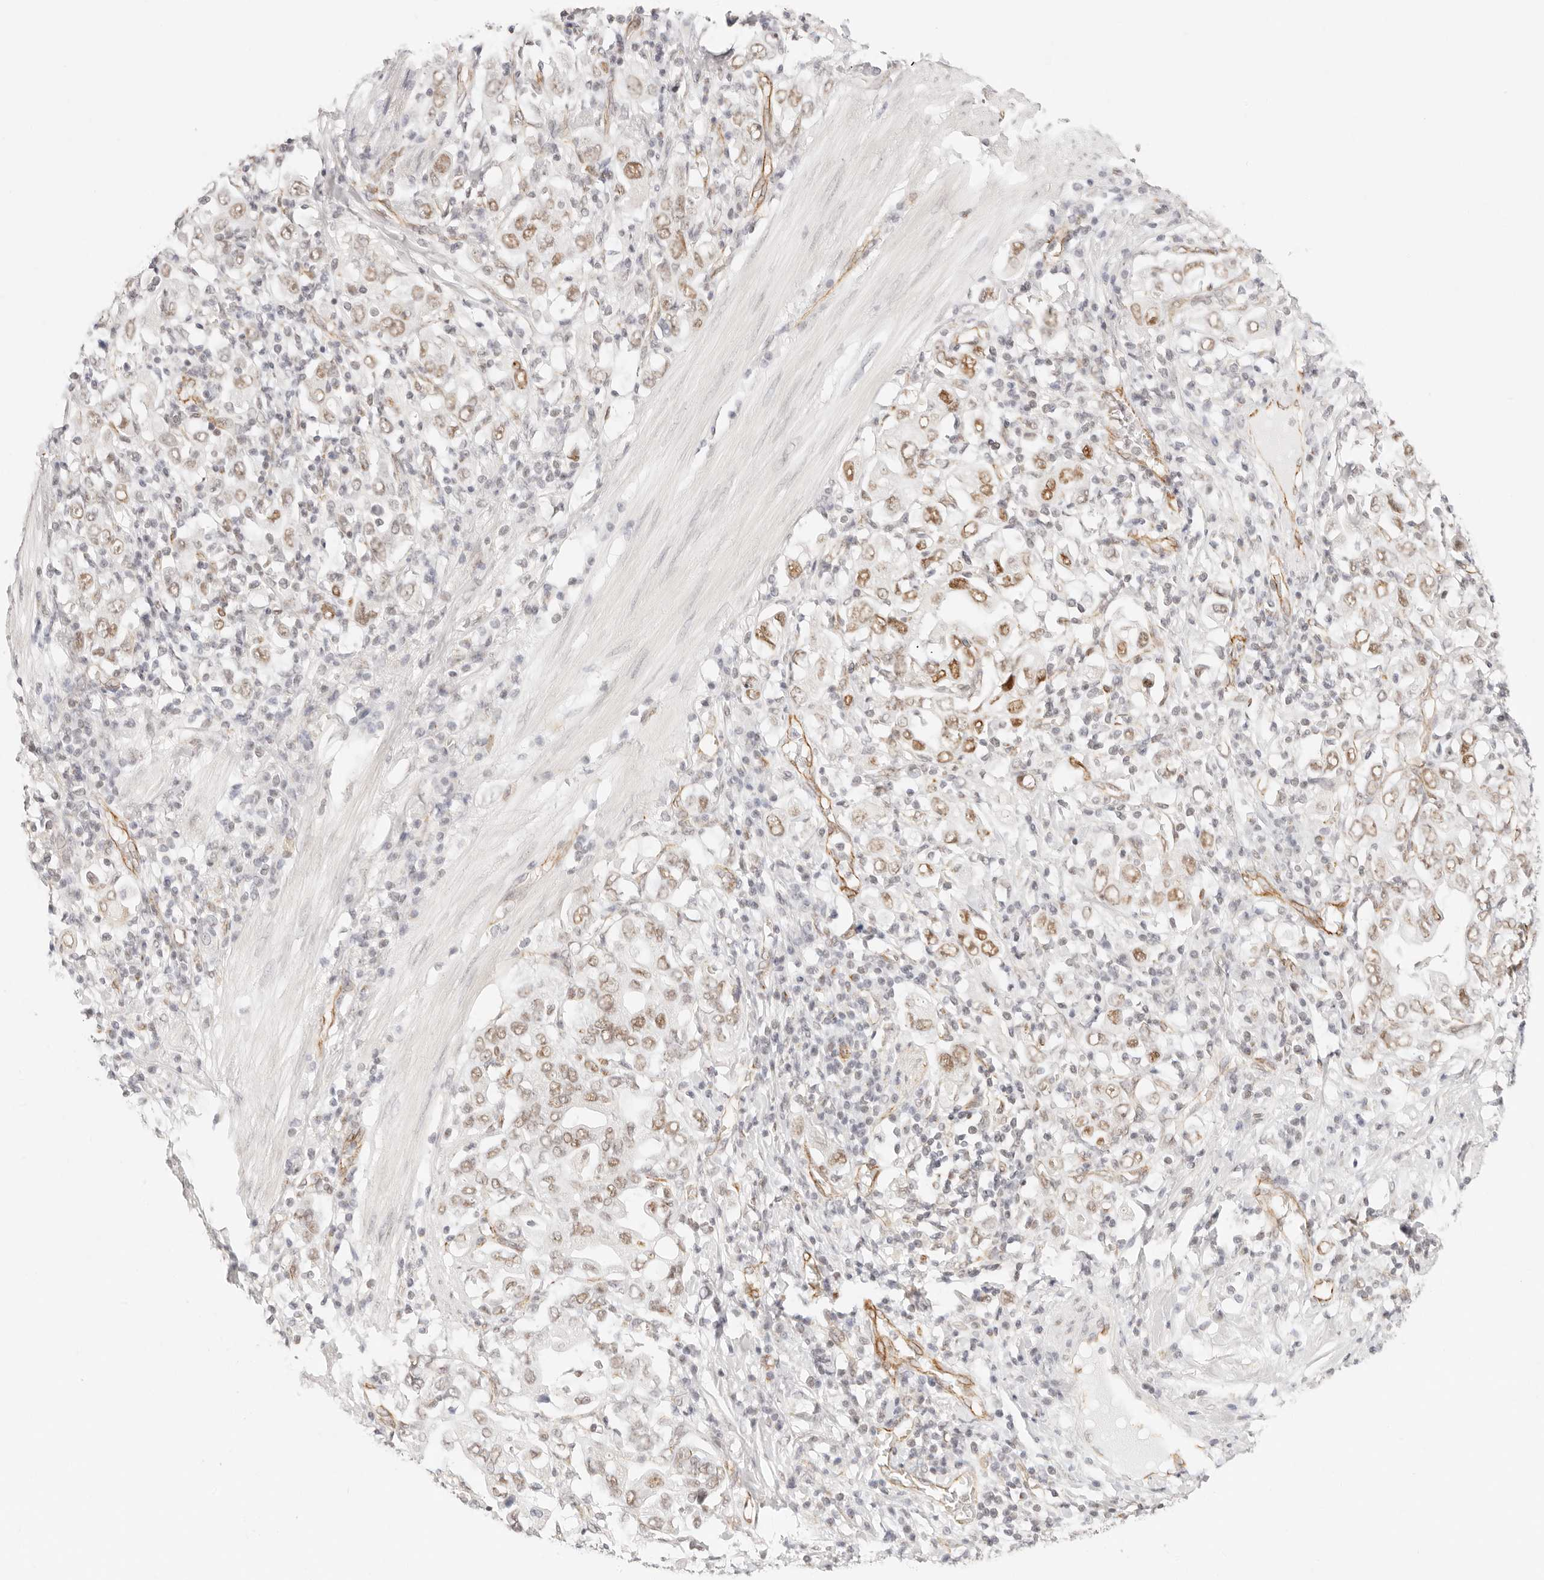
{"staining": {"intensity": "moderate", "quantity": ">75%", "location": "nuclear"}, "tissue": "stomach cancer", "cell_type": "Tumor cells", "image_type": "cancer", "snomed": [{"axis": "morphology", "description": "Adenocarcinoma, NOS"}, {"axis": "topography", "description": "Stomach, upper"}], "caption": "An image of adenocarcinoma (stomach) stained for a protein shows moderate nuclear brown staining in tumor cells. (Stains: DAB (3,3'-diaminobenzidine) in brown, nuclei in blue, Microscopy: brightfield microscopy at high magnification).", "gene": "ZC3H11A", "patient": {"sex": "male", "age": 62}}